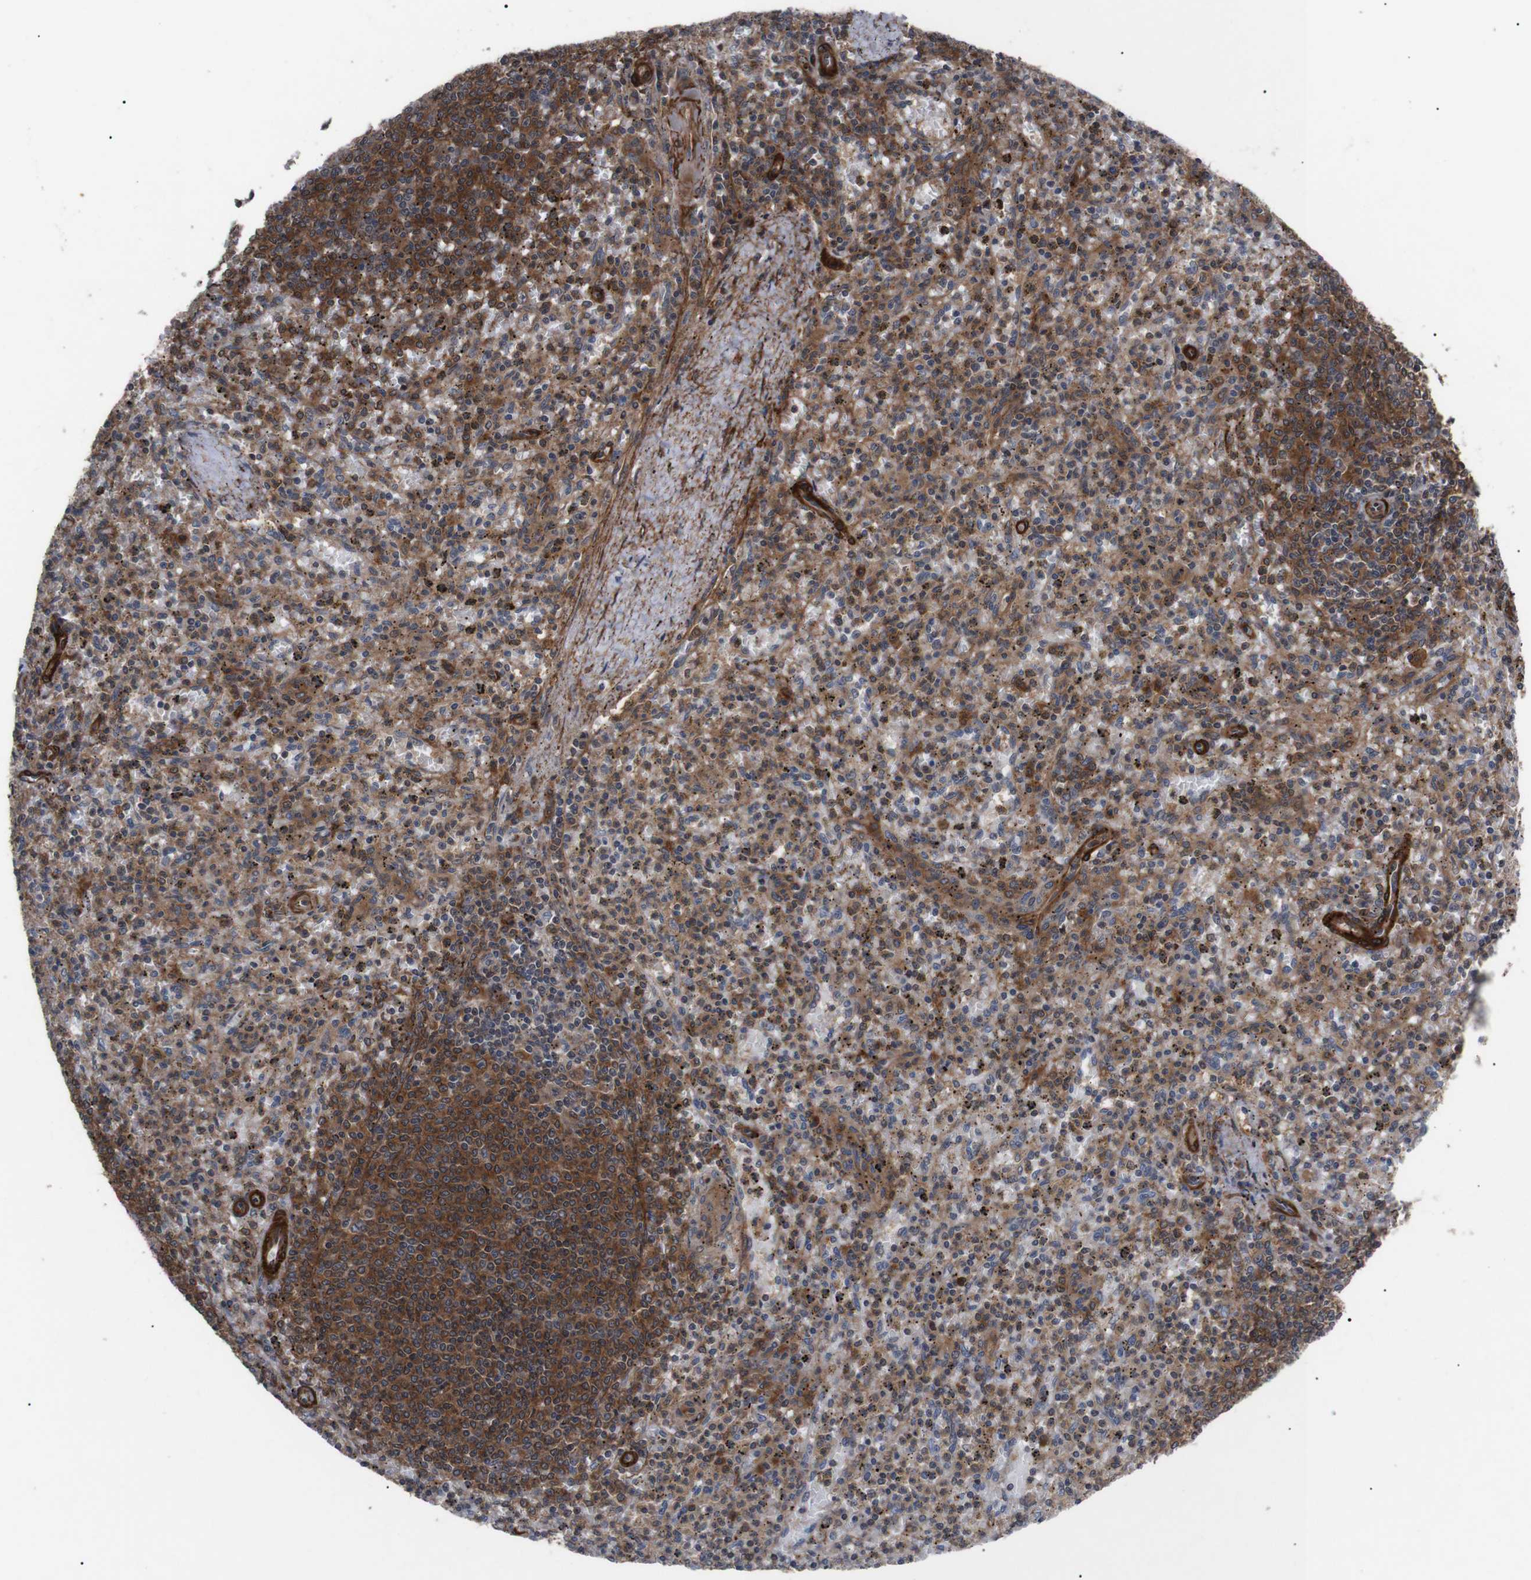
{"staining": {"intensity": "moderate", "quantity": "25%-75%", "location": "cytoplasmic/membranous"}, "tissue": "spleen", "cell_type": "Cells in red pulp", "image_type": "normal", "snomed": [{"axis": "morphology", "description": "Normal tissue, NOS"}, {"axis": "topography", "description": "Spleen"}], "caption": "Benign spleen exhibits moderate cytoplasmic/membranous staining in approximately 25%-75% of cells in red pulp (IHC, brightfield microscopy, high magnification)..", "gene": "PAWR", "patient": {"sex": "male", "age": 72}}